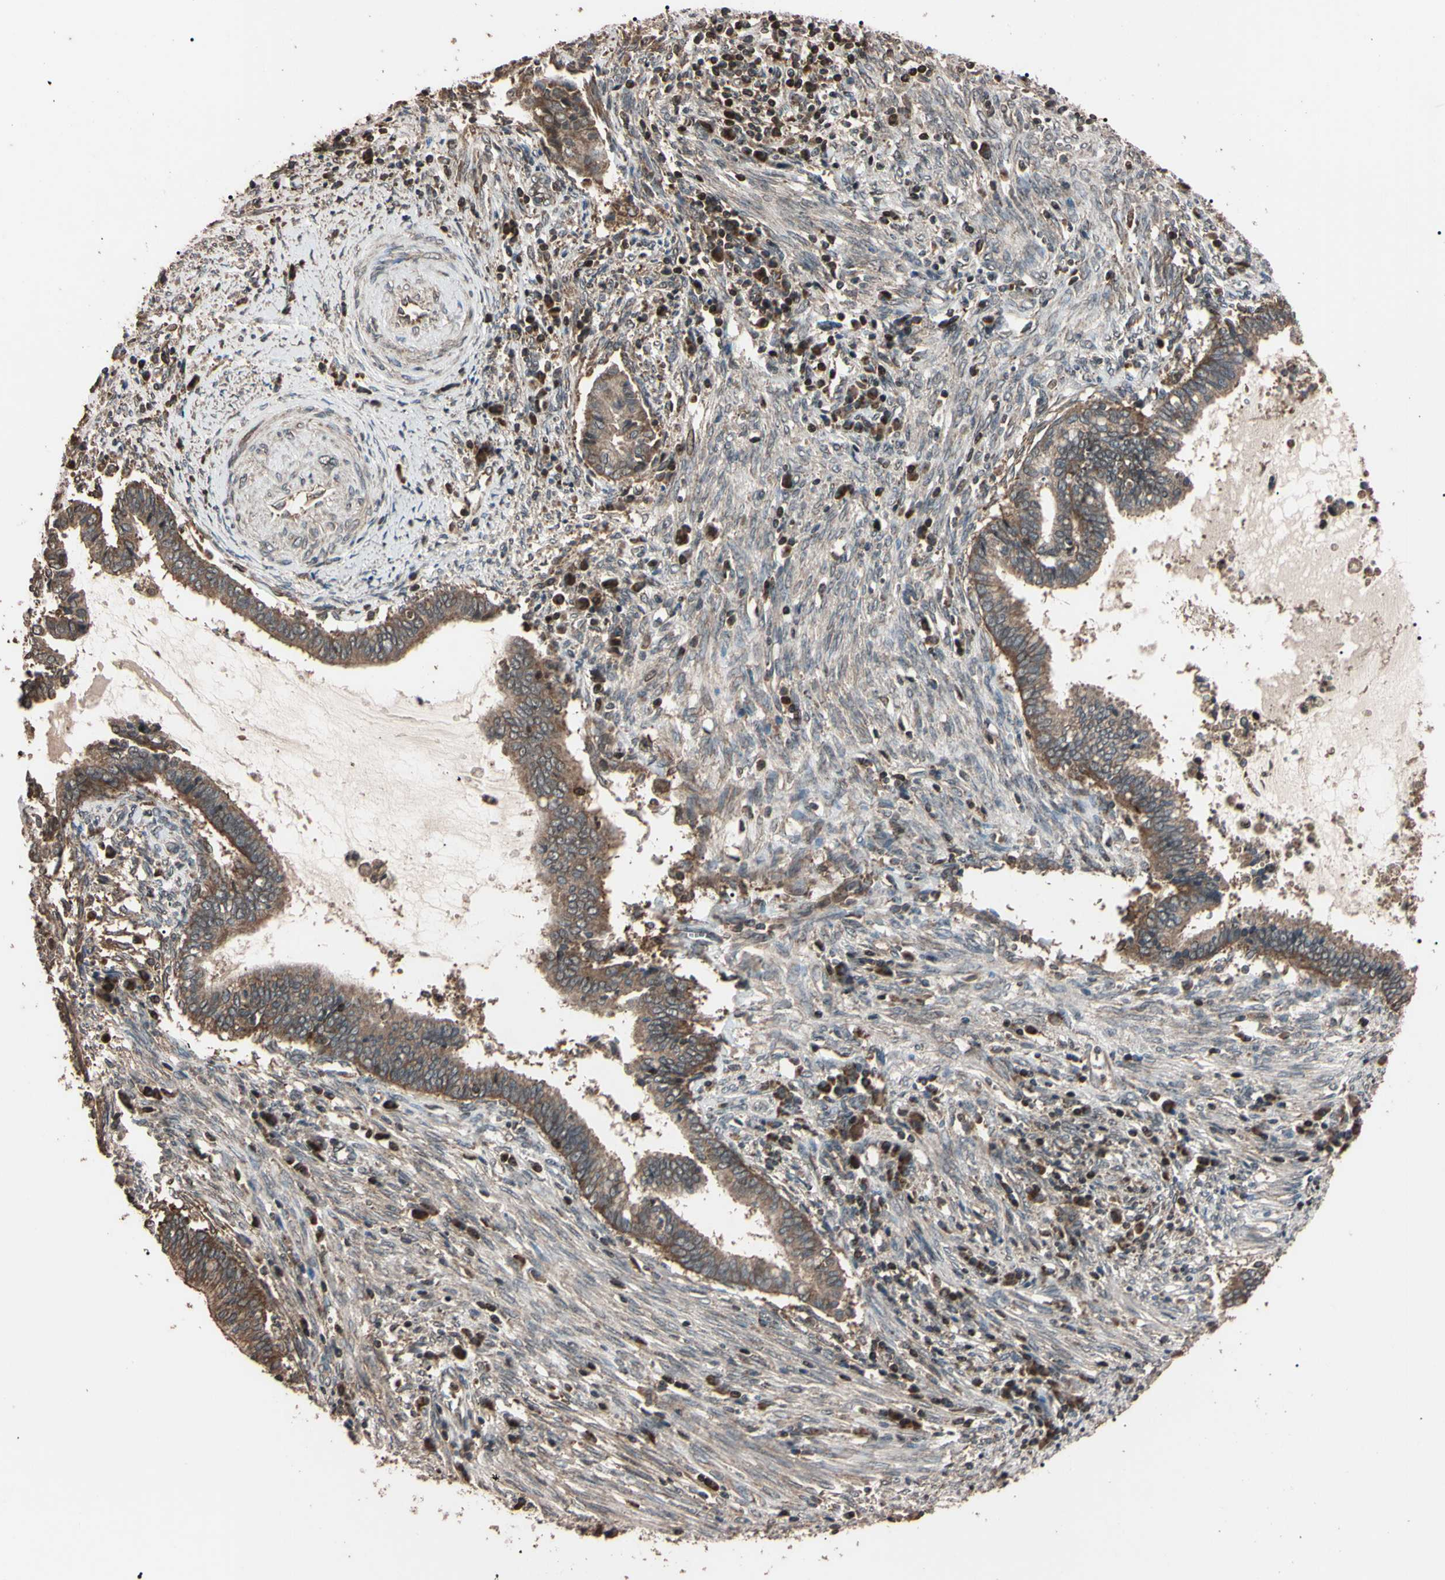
{"staining": {"intensity": "moderate", "quantity": ">75%", "location": "cytoplasmic/membranous"}, "tissue": "cervical cancer", "cell_type": "Tumor cells", "image_type": "cancer", "snomed": [{"axis": "morphology", "description": "Adenocarcinoma, NOS"}, {"axis": "topography", "description": "Cervix"}], "caption": "Protein staining by immunohistochemistry shows moderate cytoplasmic/membranous positivity in about >75% of tumor cells in cervical cancer. The protein of interest is shown in brown color, while the nuclei are stained blue.", "gene": "TNFRSF1A", "patient": {"sex": "female", "age": 44}}